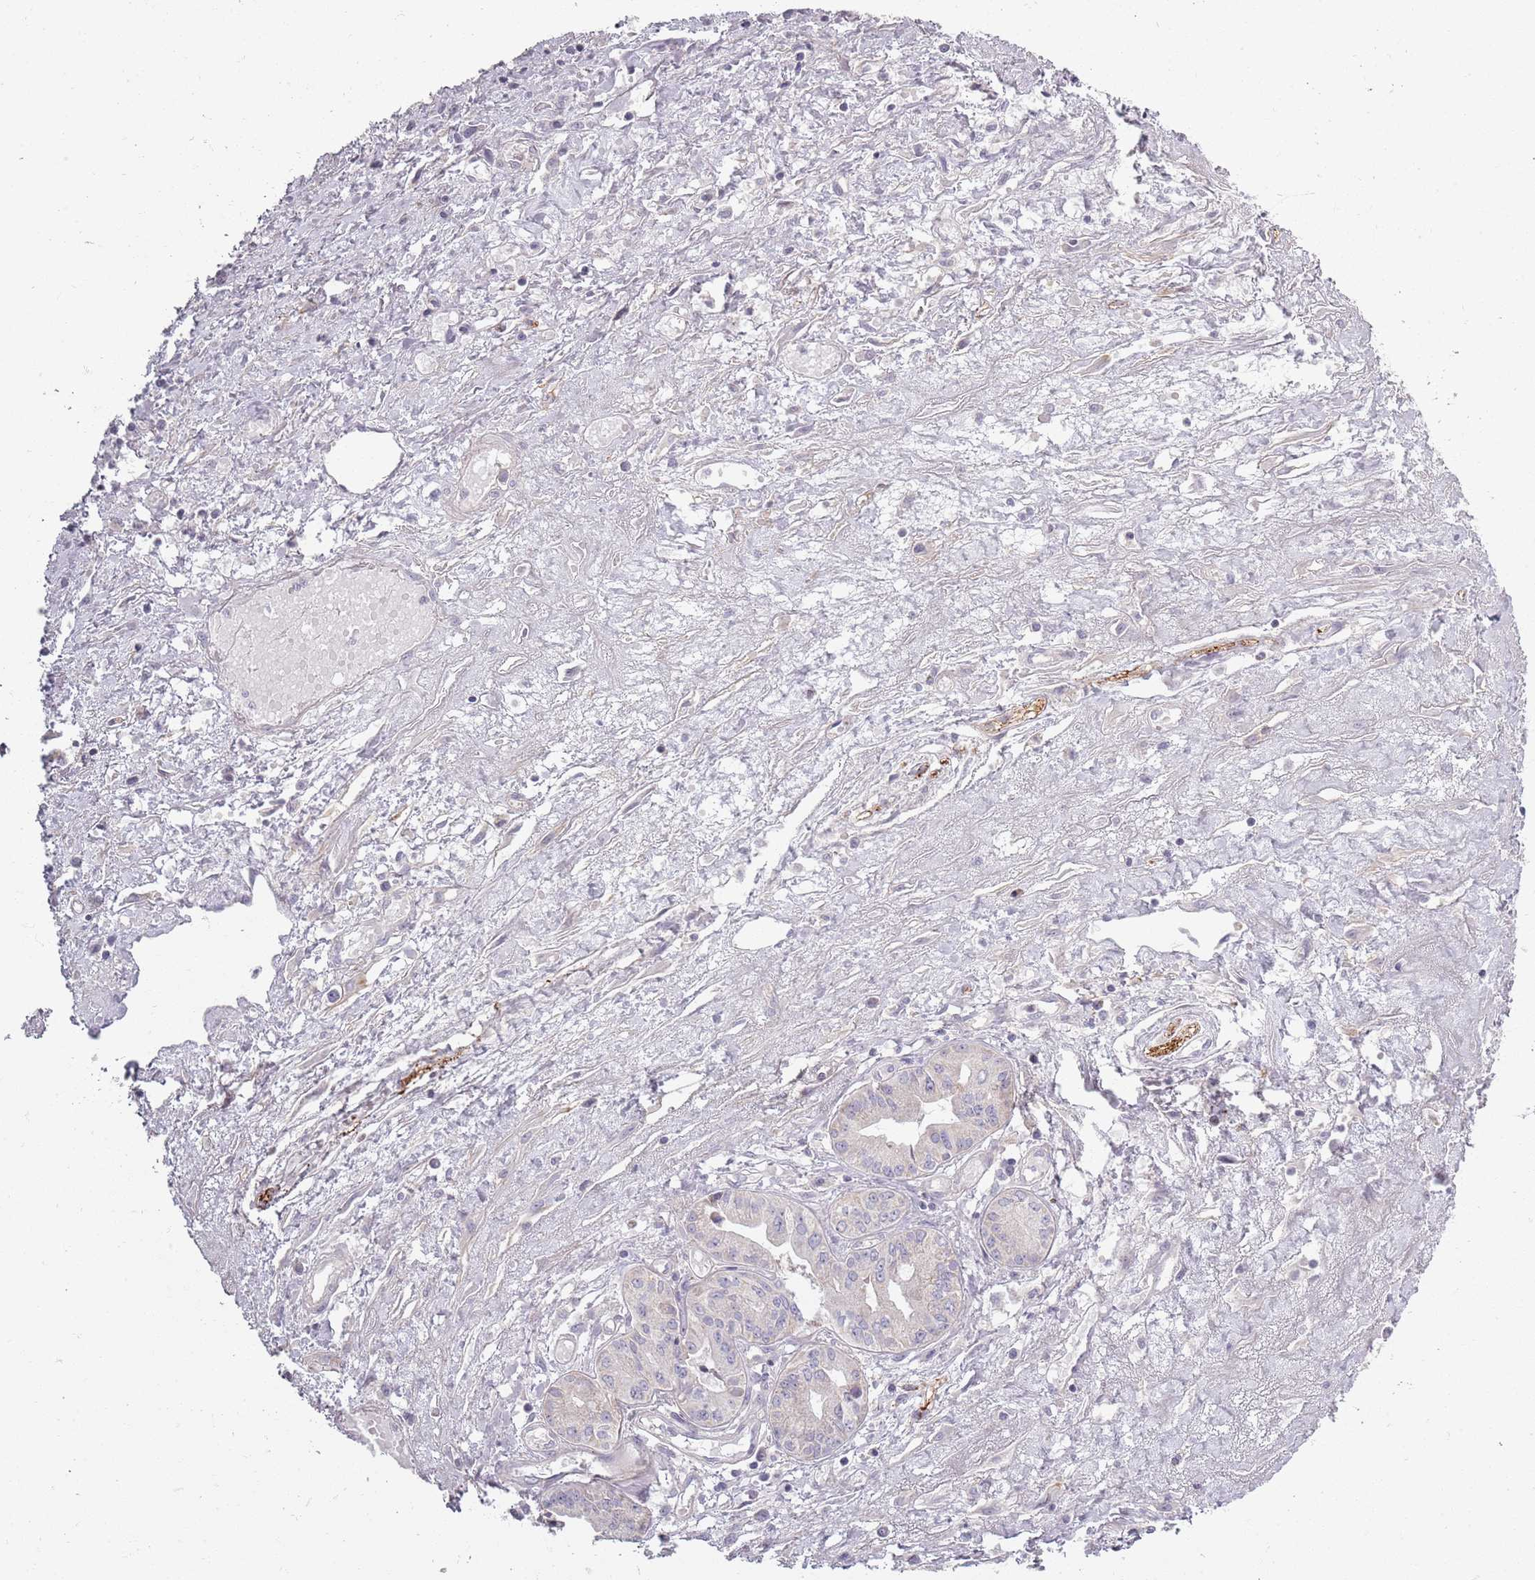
{"staining": {"intensity": "negative", "quantity": "none", "location": "none"}, "tissue": "pancreatic cancer", "cell_type": "Tumor cells", "image_type": "cancer", "snomed": [{"axis": "morphology", "description": "Adenocarcinoma, NOS"}, {"axis": "topography", "description": "Pancreas"}], "caption": "Tumor cells show no significant positivity in pancreatic adenocarcinoma.", "gene": "SYNGR3", "patient": {"sex": "female", "age": 50}}